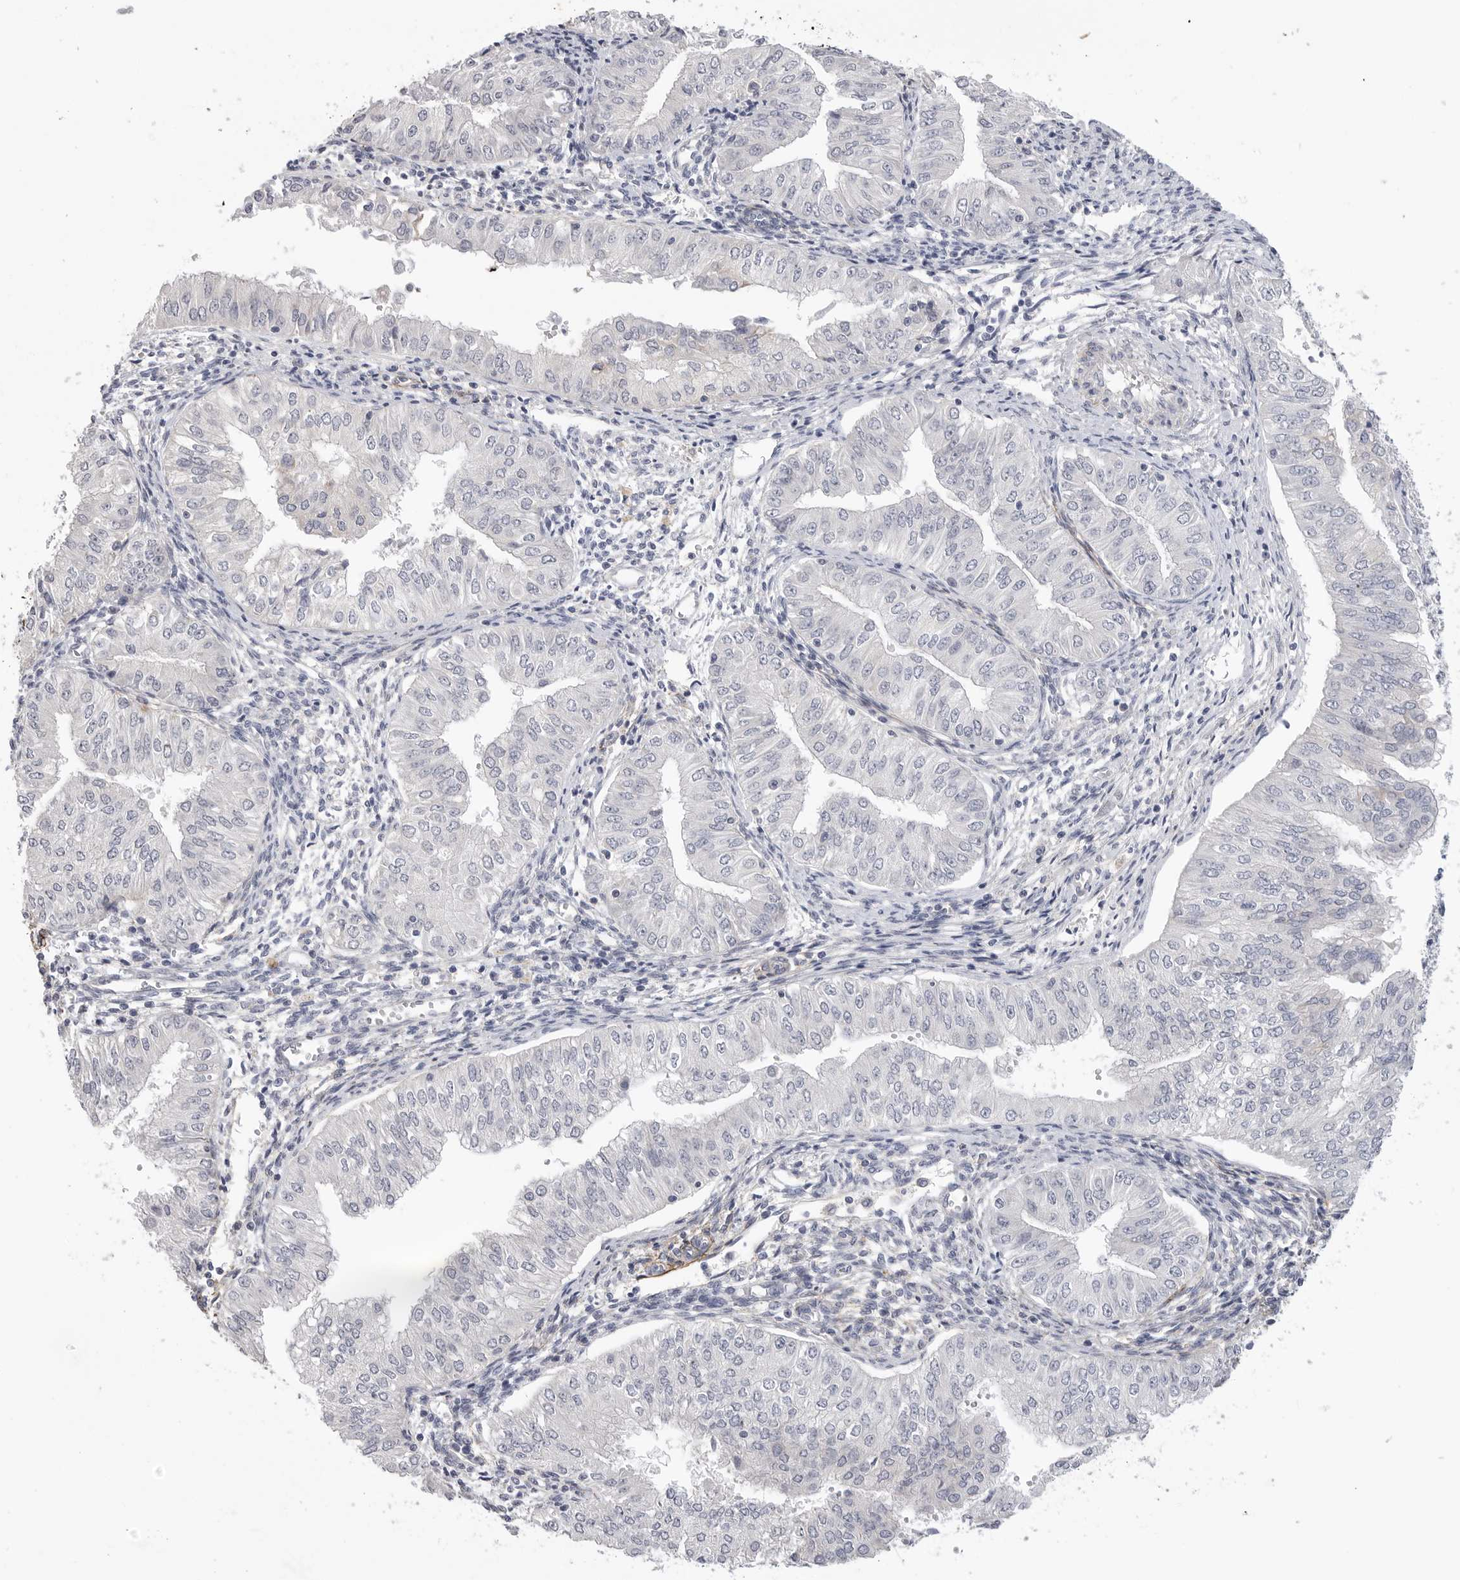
{"staining": {"intensity": "negative", "quantity": "none", "location": "none"}, "tissue": "endometrial cancer", "cell_type": "Tumor cells", "image_type": "cancer", "snomed": [{"axis": "morphology", "description": "Normal tissue, NOS"}, {"axis": "morphology", "description": "Adenocarcinoma, NOS"}, {"axis": "topography", "description": "Endometrium"}], "caption": "The IHC image has no significant positivity in tumor cells of endometrial cancer tissue.", "gene": "FBN2", "patient": {"sex": "female", "age": 53}}